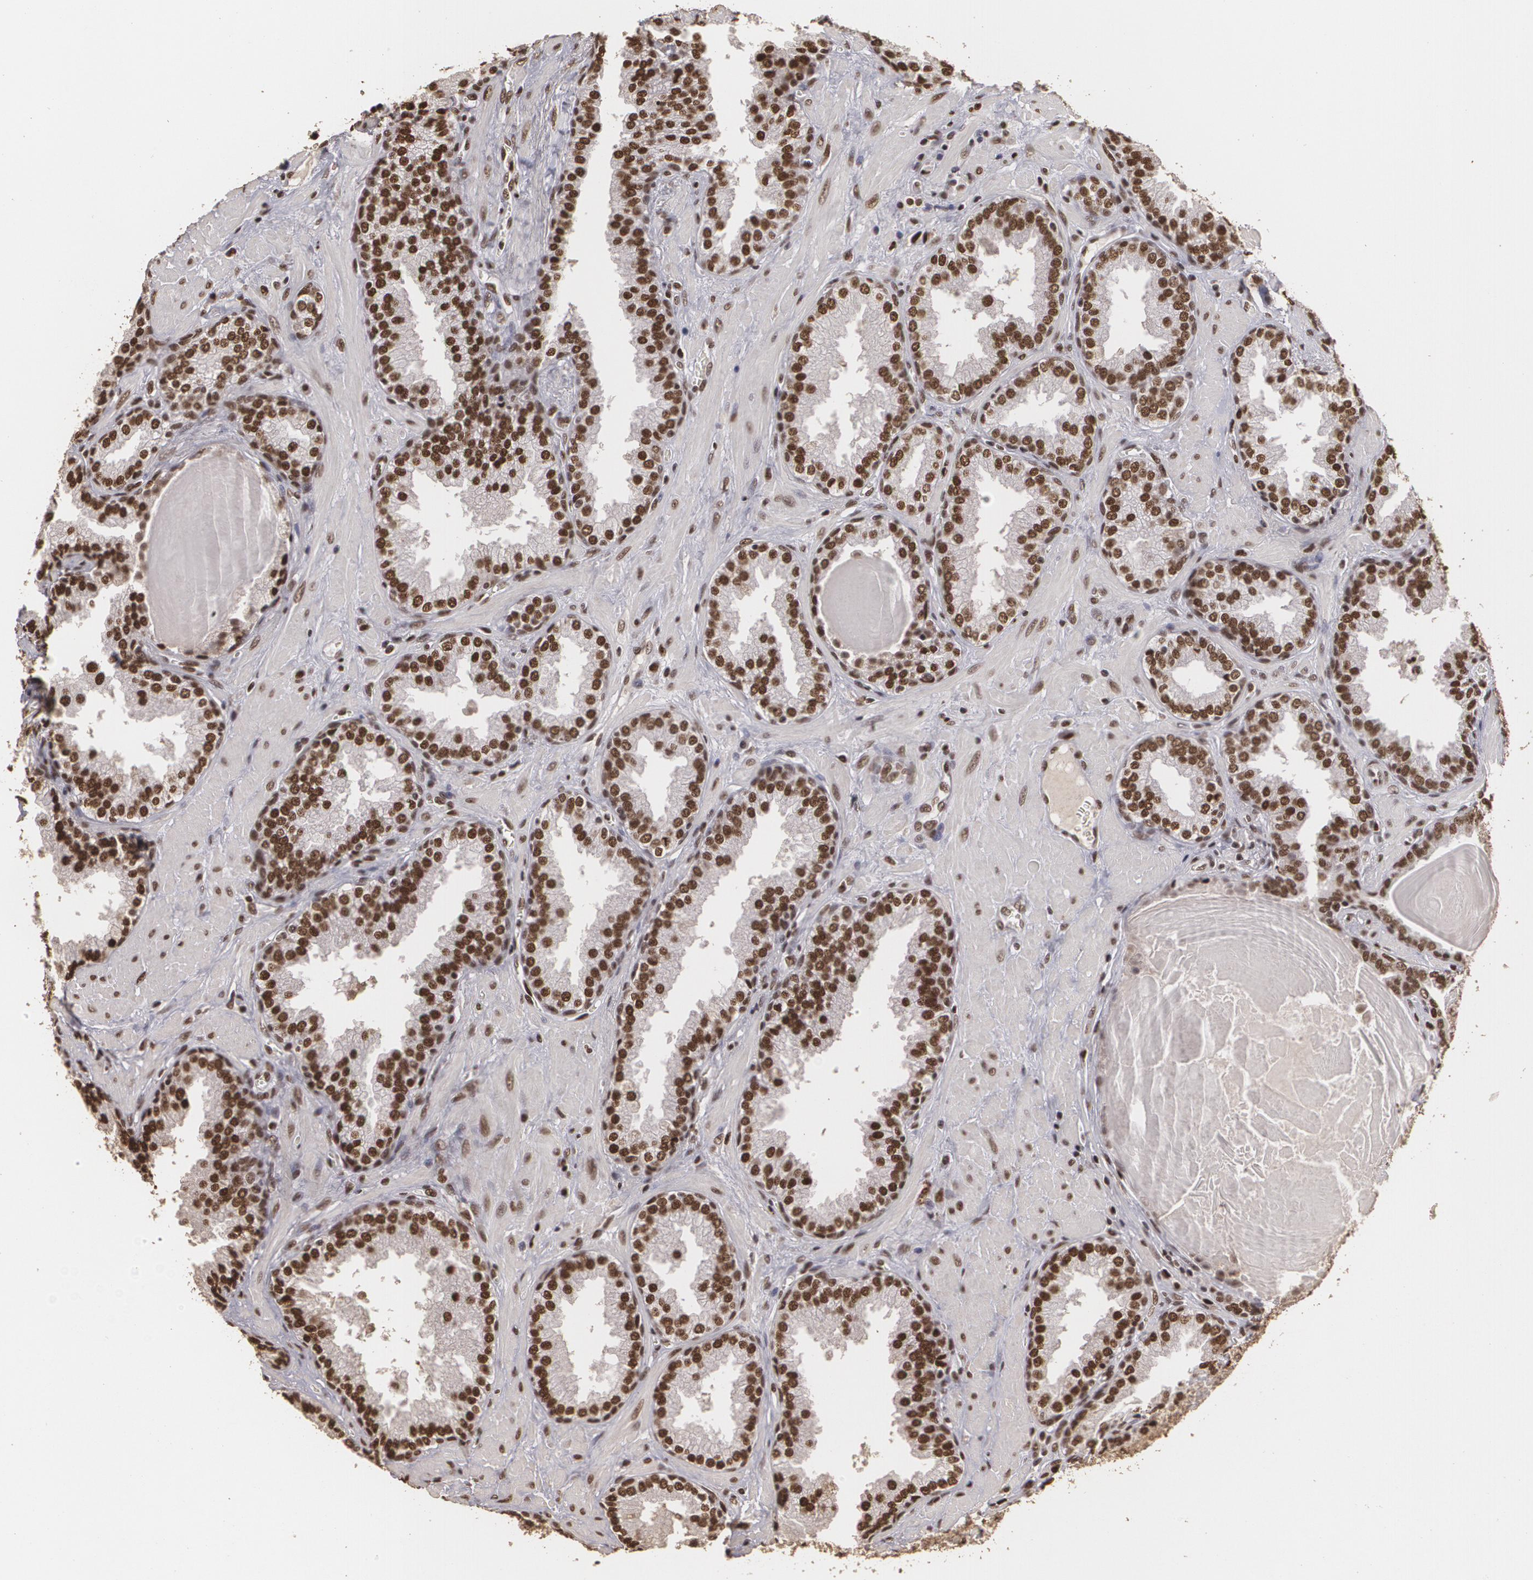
{"staining": {"intensity": "strong", "quantity": ">75%", "location": "nuclear"}, "tissue": "prostate", "cell_type": "Glandular cells", "image_type": "normal", "snomed": [{"axis": "morphology", "description": "Normal tissue, NOS"}, {"axis": "topography", "description": "Prostate"}], "caption": "Protein positivity by IHC demonstrates strong nuclear positivity in about >75% of glandular cells in normal prostate. The staining is performed using DAB brown chromogen to label protein expression. The nuclei are counter-stained blue using hematoxylin.", "gene": "RCOR1", "patient": {"sex": "male", "age": 51}}